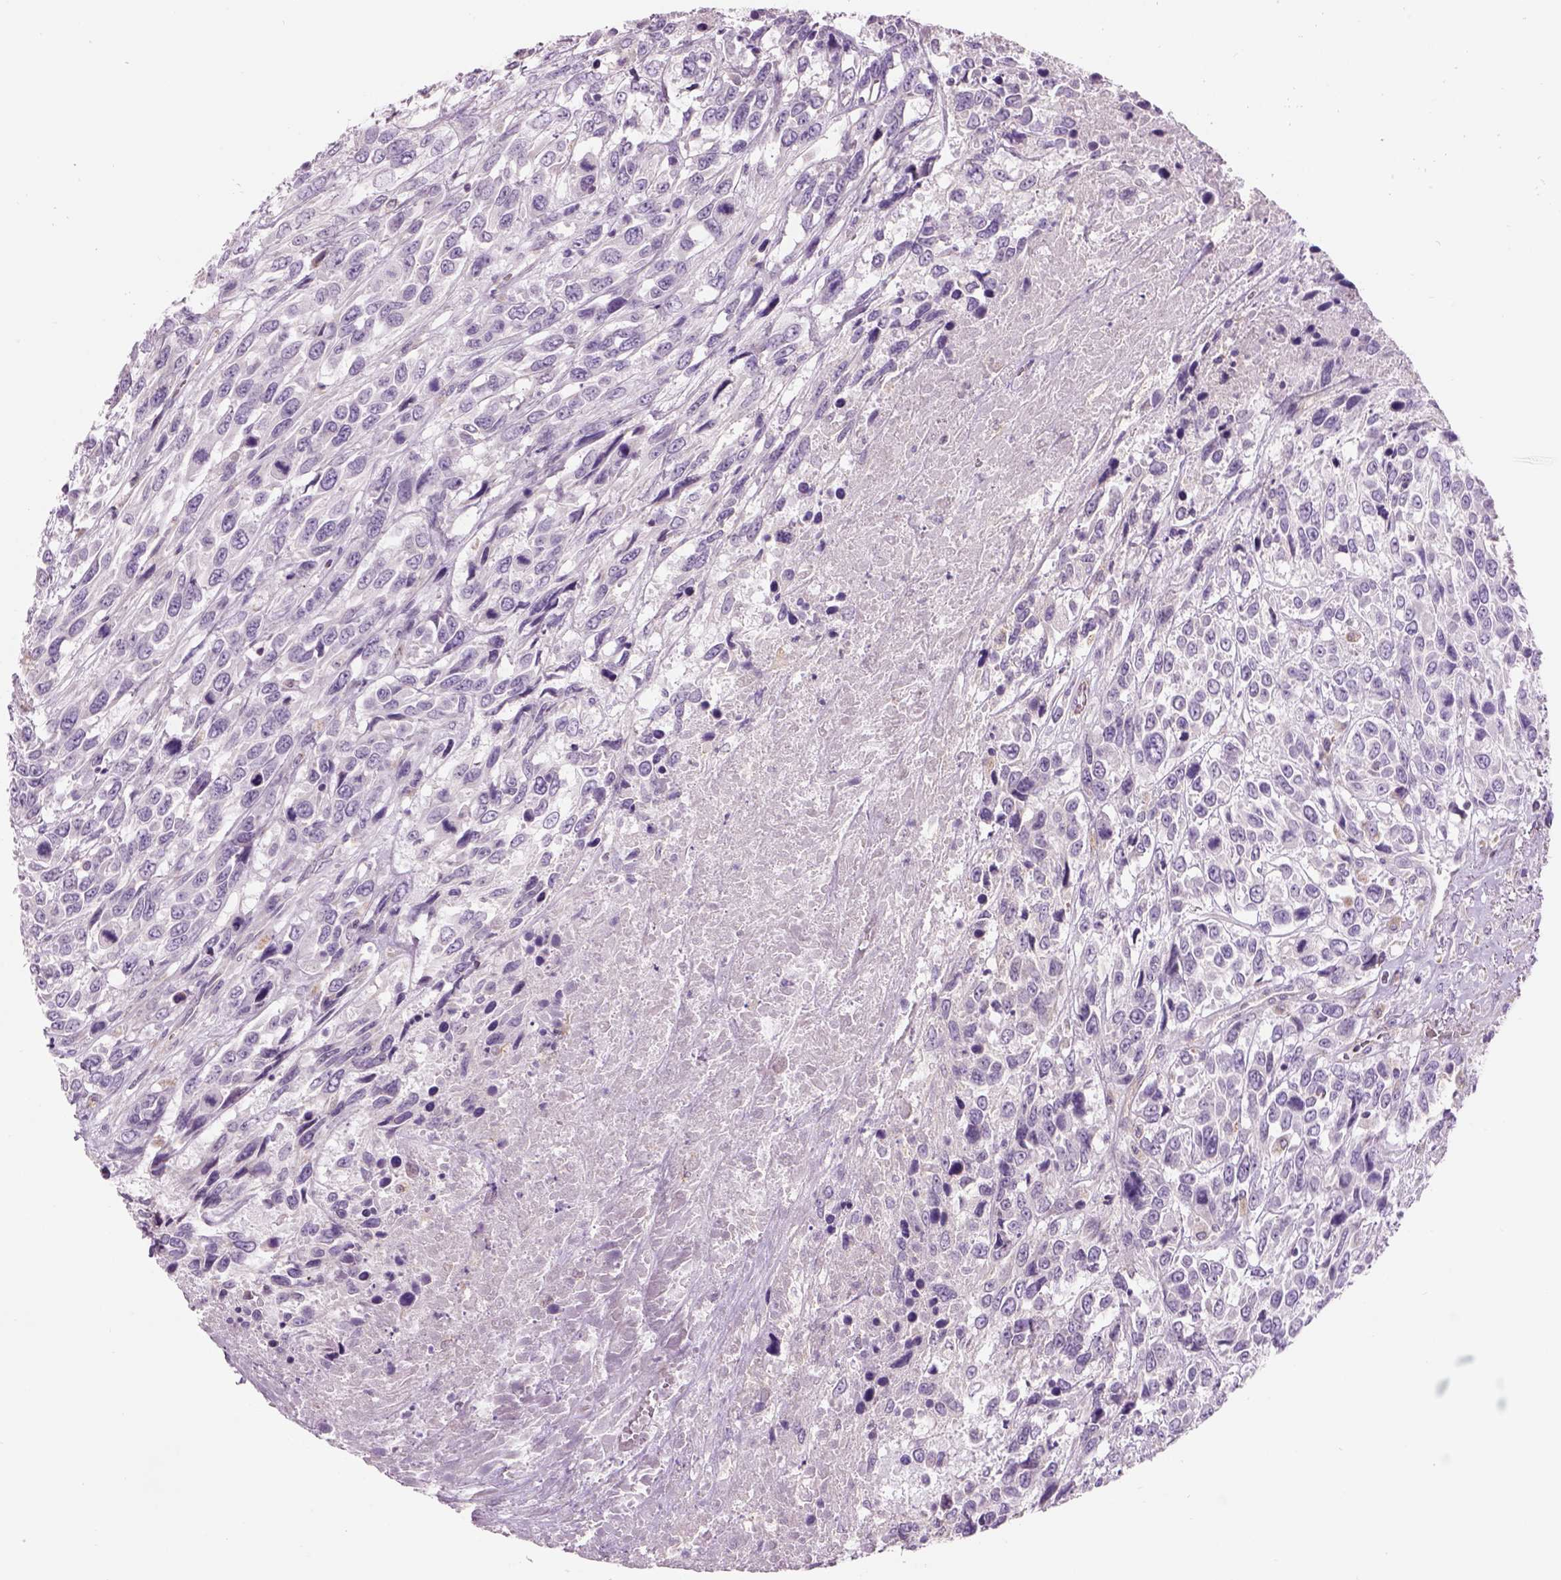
{"staining": {"intensity": "negative", "quantity": "none", "location": "none"}, "tissue": "urothelial cancer", "cell_type": "Tumor cells", "image_type": "cancer", "snomed": [{"axis": "morphology", "description": "Urothelial carcinoma, High grade"}, {"axis": "topography", "description": "Urinary bladder"}], "caption": "A micrograph of human high-grade urothelial carcinoma is negative for staining in tumor cells.", "gene": "IFT52", "patient": {"sex": "female", "age": 70}}